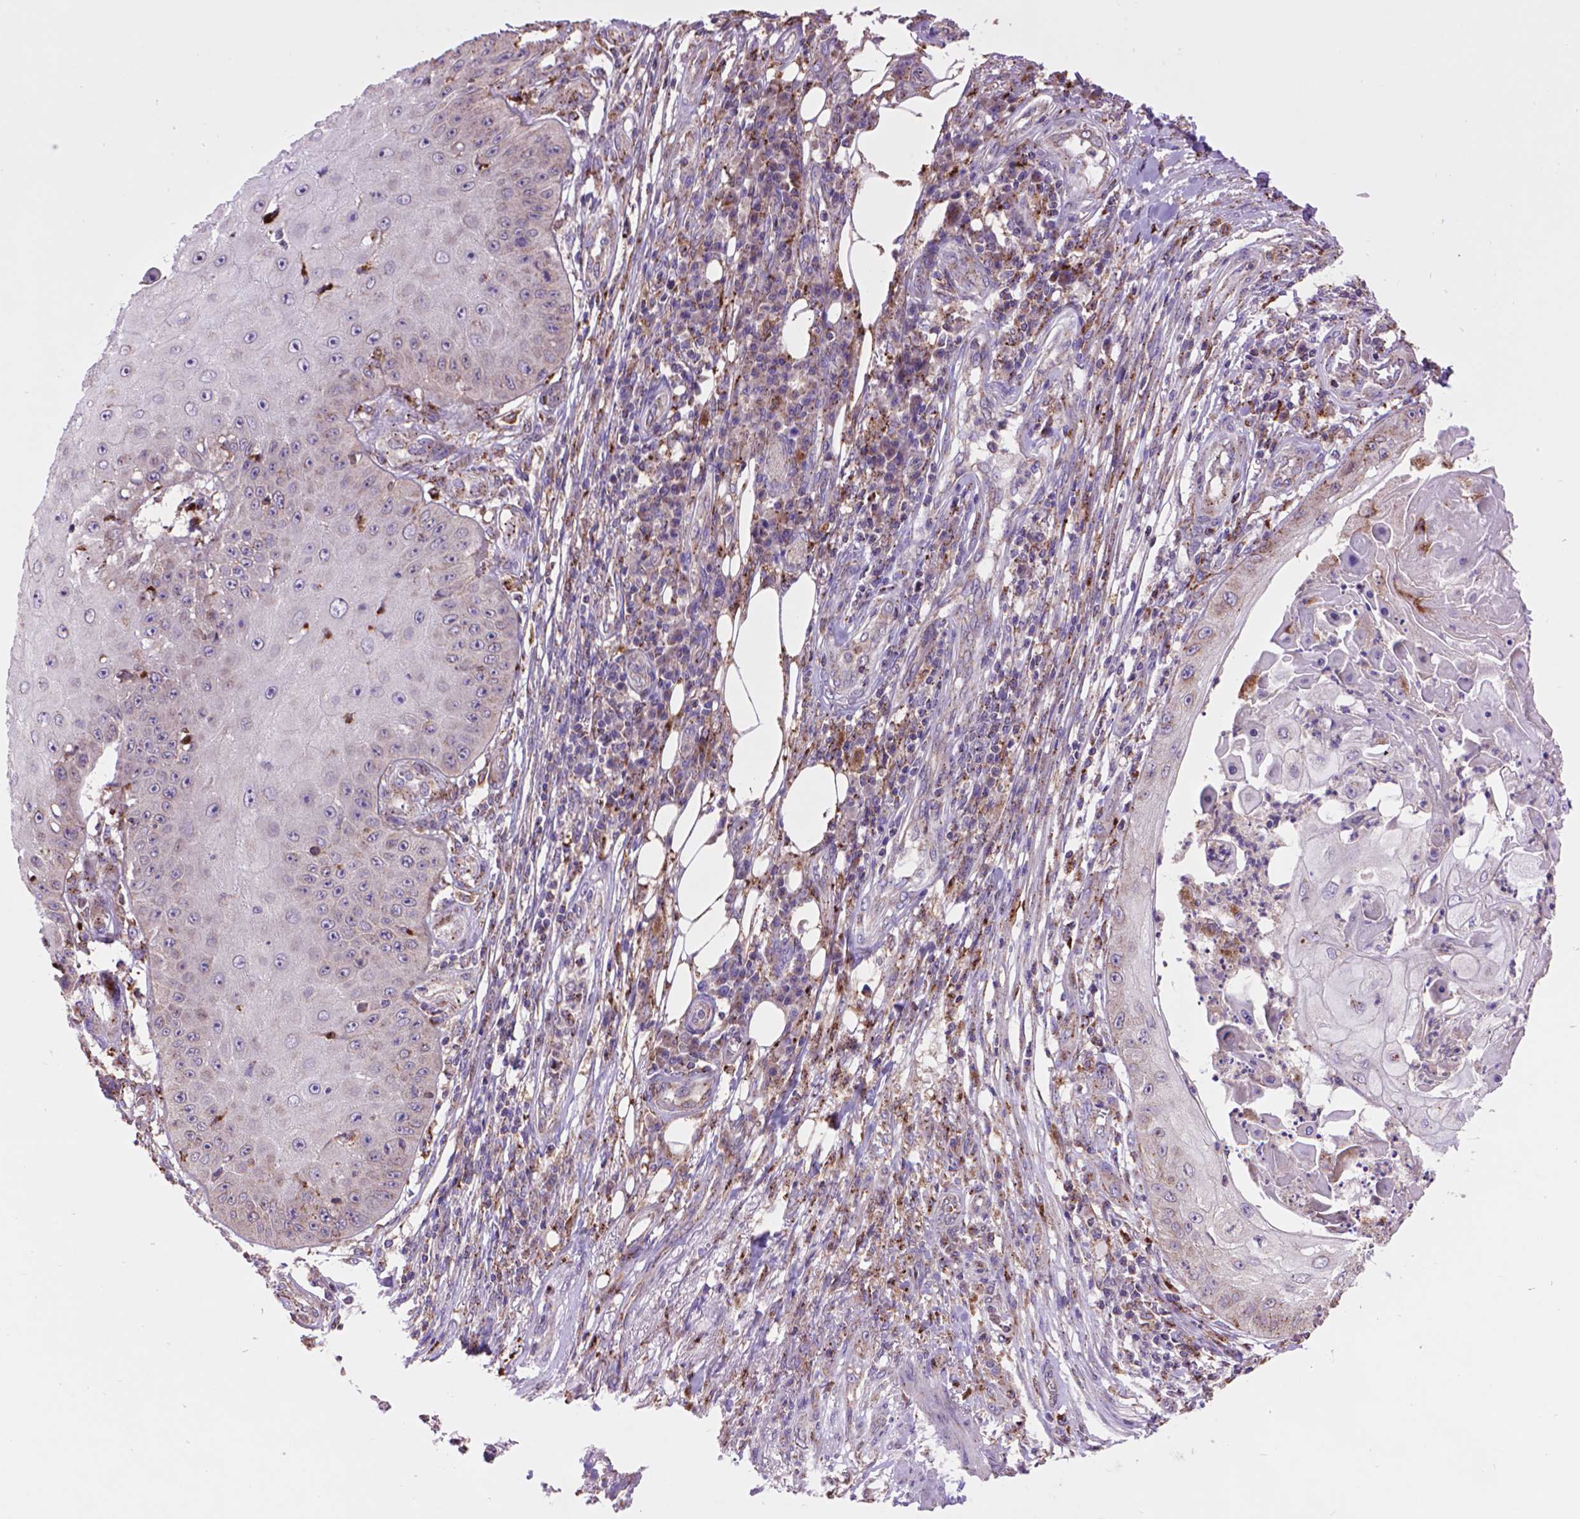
{"staining": {"intensity": "moderate", "quantity": "<25%", "location": "cytoplasmic/membranous"}, "tissue": "skin cancer", "cell_type": "Tumor cells", "image_type": "cancer", "snomed": [{"axis": "morphology", "description": "Squamous cell carcinoma, NOS"}, {"axis": "topography", "description": "Skin"}], "caption": "The immunohistochemical stain labels moderate cytoplasmic/membranous expression in tumor cells of skin cancer (squamous cell carcinoma) tissue. (brown staining indicates protein expression, while blue staining denotes nuclei).", "gene": "GLB1", "patient": {"sex": "male", "age": 70}}